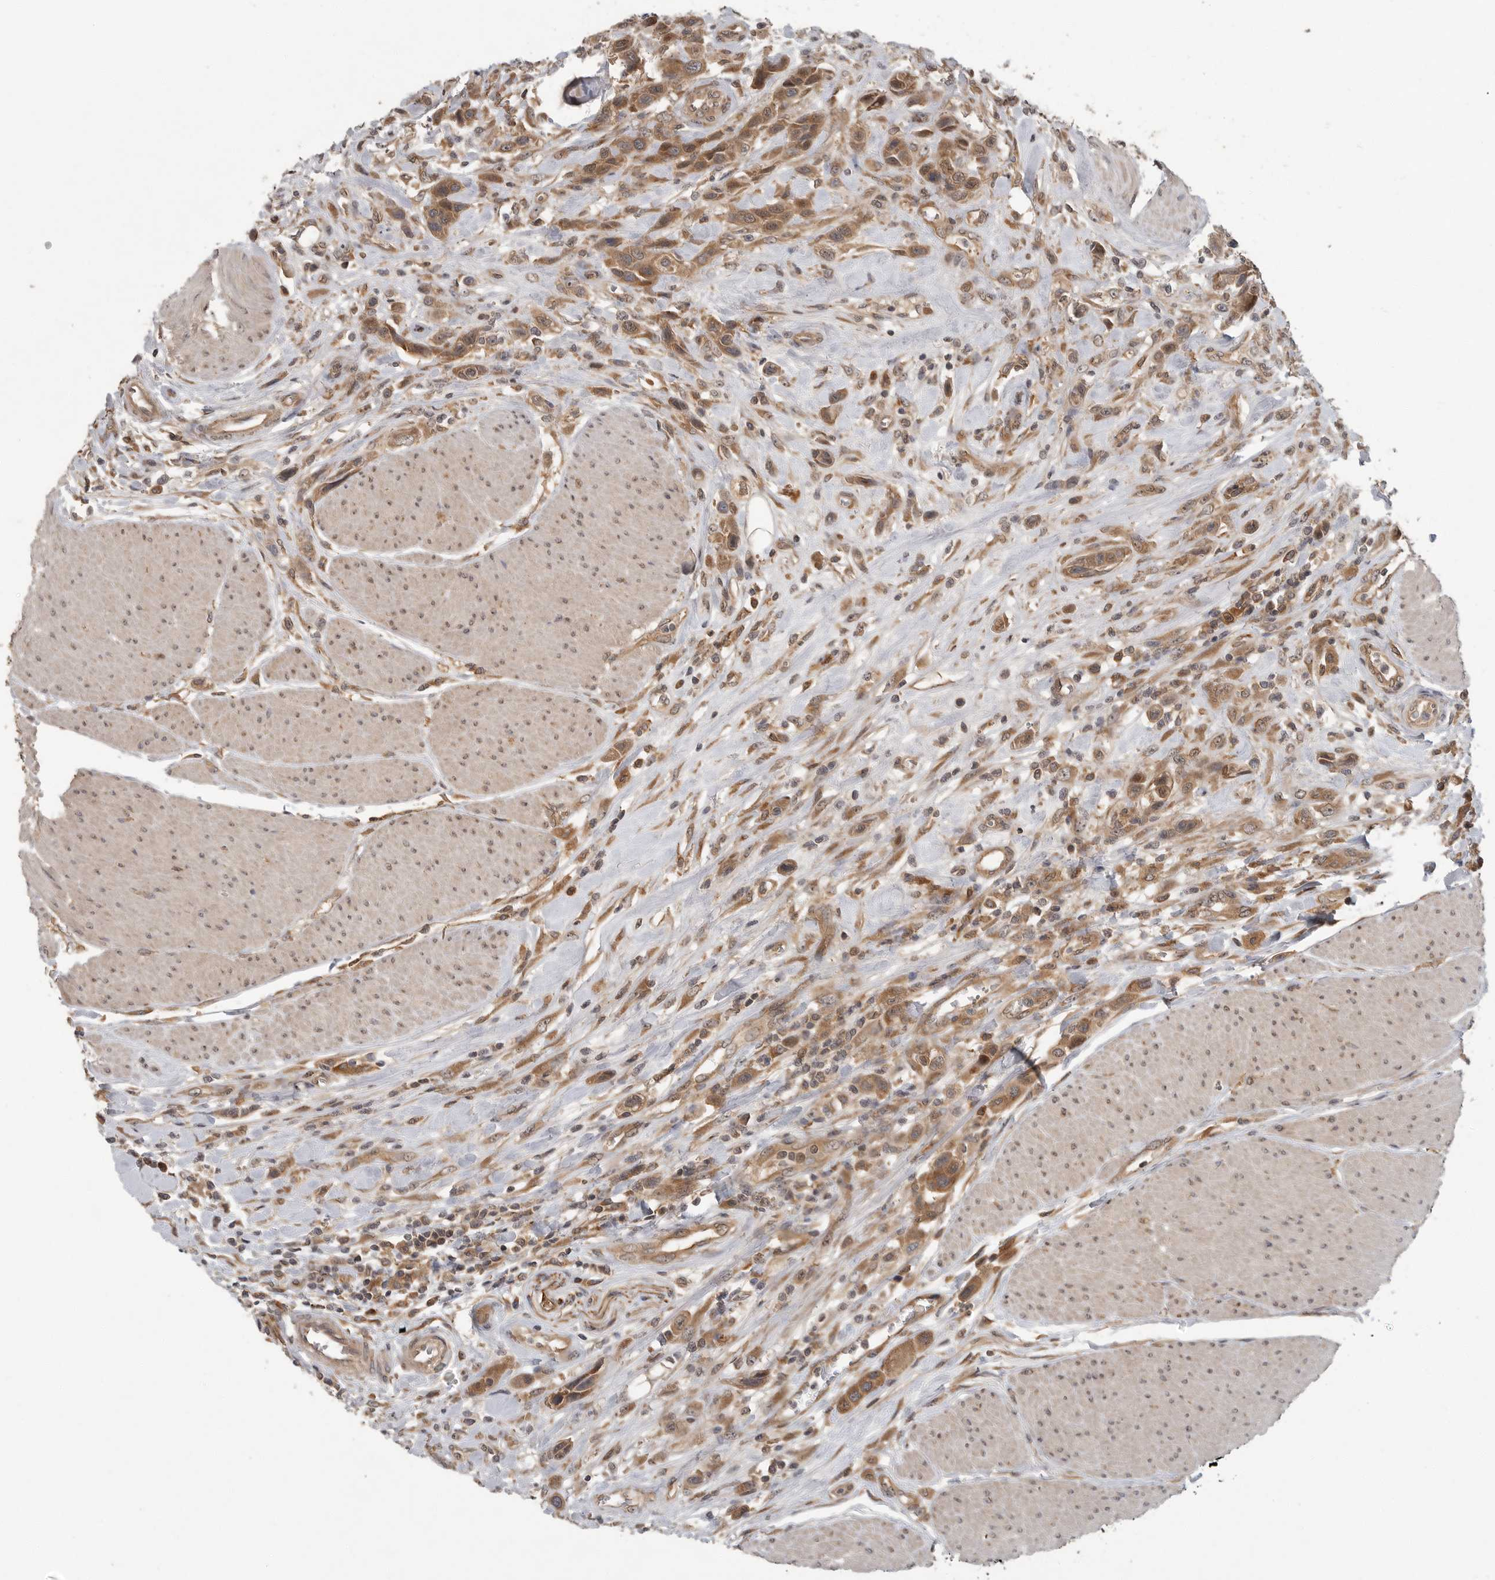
{"staining": {"intensity": "moderate", "quantity": ">75%", "location": "cytoplasmic/membranous"}, "tissue": "urothelial cancer", "cell_type": "Tumor cells", "image_type": "cancer", "snomed": [{"axis": "morphology", "description": "Urothelial carcinoma, High grade"}, {"axis": "topography", "description": "Urinary bladder"}], "caption": "Urothelial carcinoma (high-grade) was stained to show a protein in brown. There is medium levels of moderate cytoplasmic/membranous positivity in about >75% of tumor cells. (DAB (3,3'-diaminobenzidine) = brown stain, brightfield microscopy at high magnification).", "gene": "OSBPL9", "patient": {"sex": "male", "age": 50}}